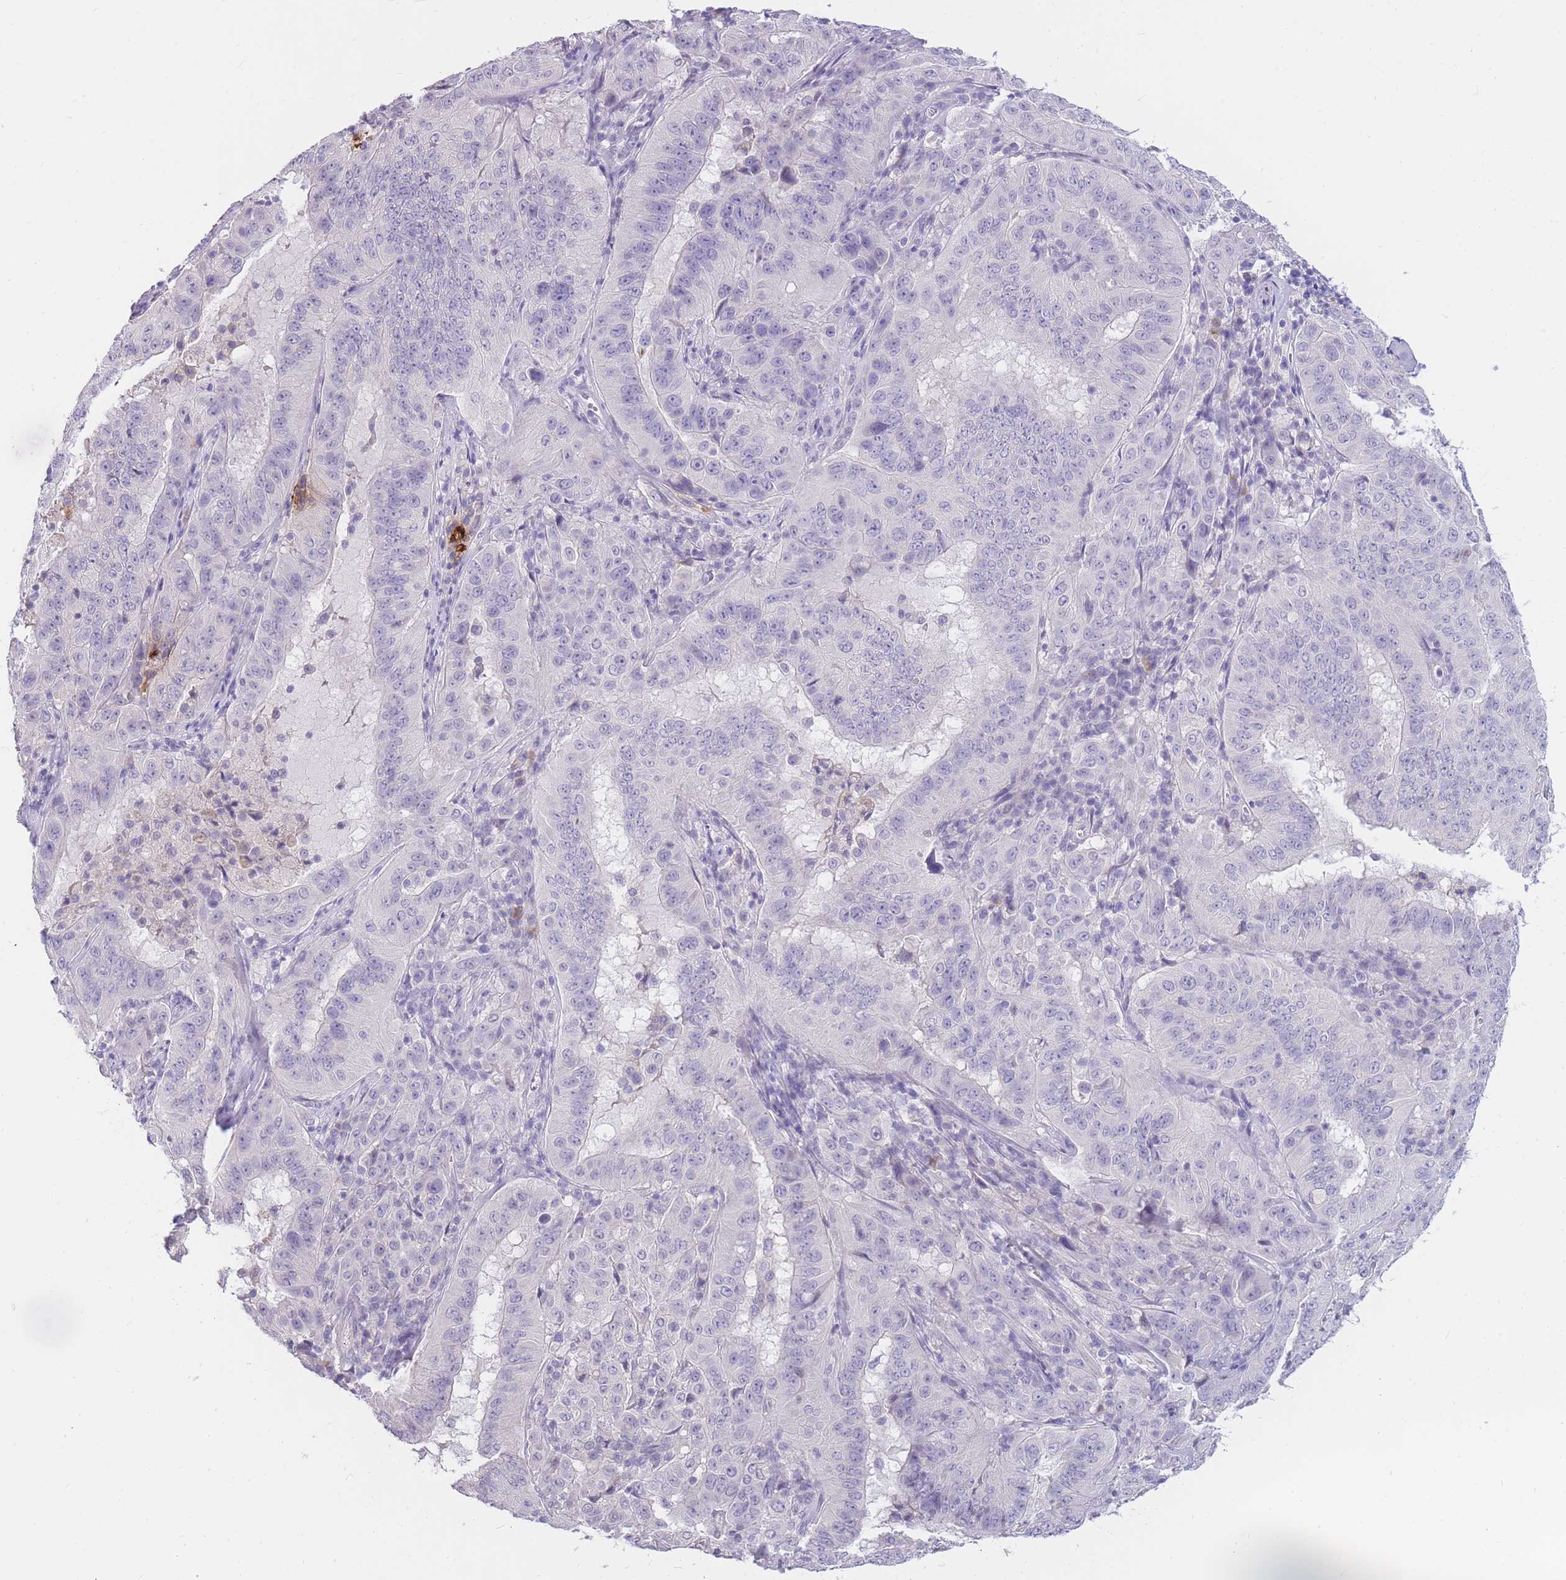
{"staining": {"intensity": "negative", "quantity": "none", "location": "none"}, "tissue": "pancreatic cancer", "cell_type": "Tumor cells", "image_type": "cancer", "snomed": [{"axis": "morphology", "description": "Adenocarcinoma, NOS"}, {"axis": "topography", "description": "Pancreas"}], "caption": "This is a image of IHC staining of pancreatic cancer (adenocarcinoma), which shows no expression in tumor cells.", "gene": "TPSD1", "patient": {"sex": "male", "age": 63}}